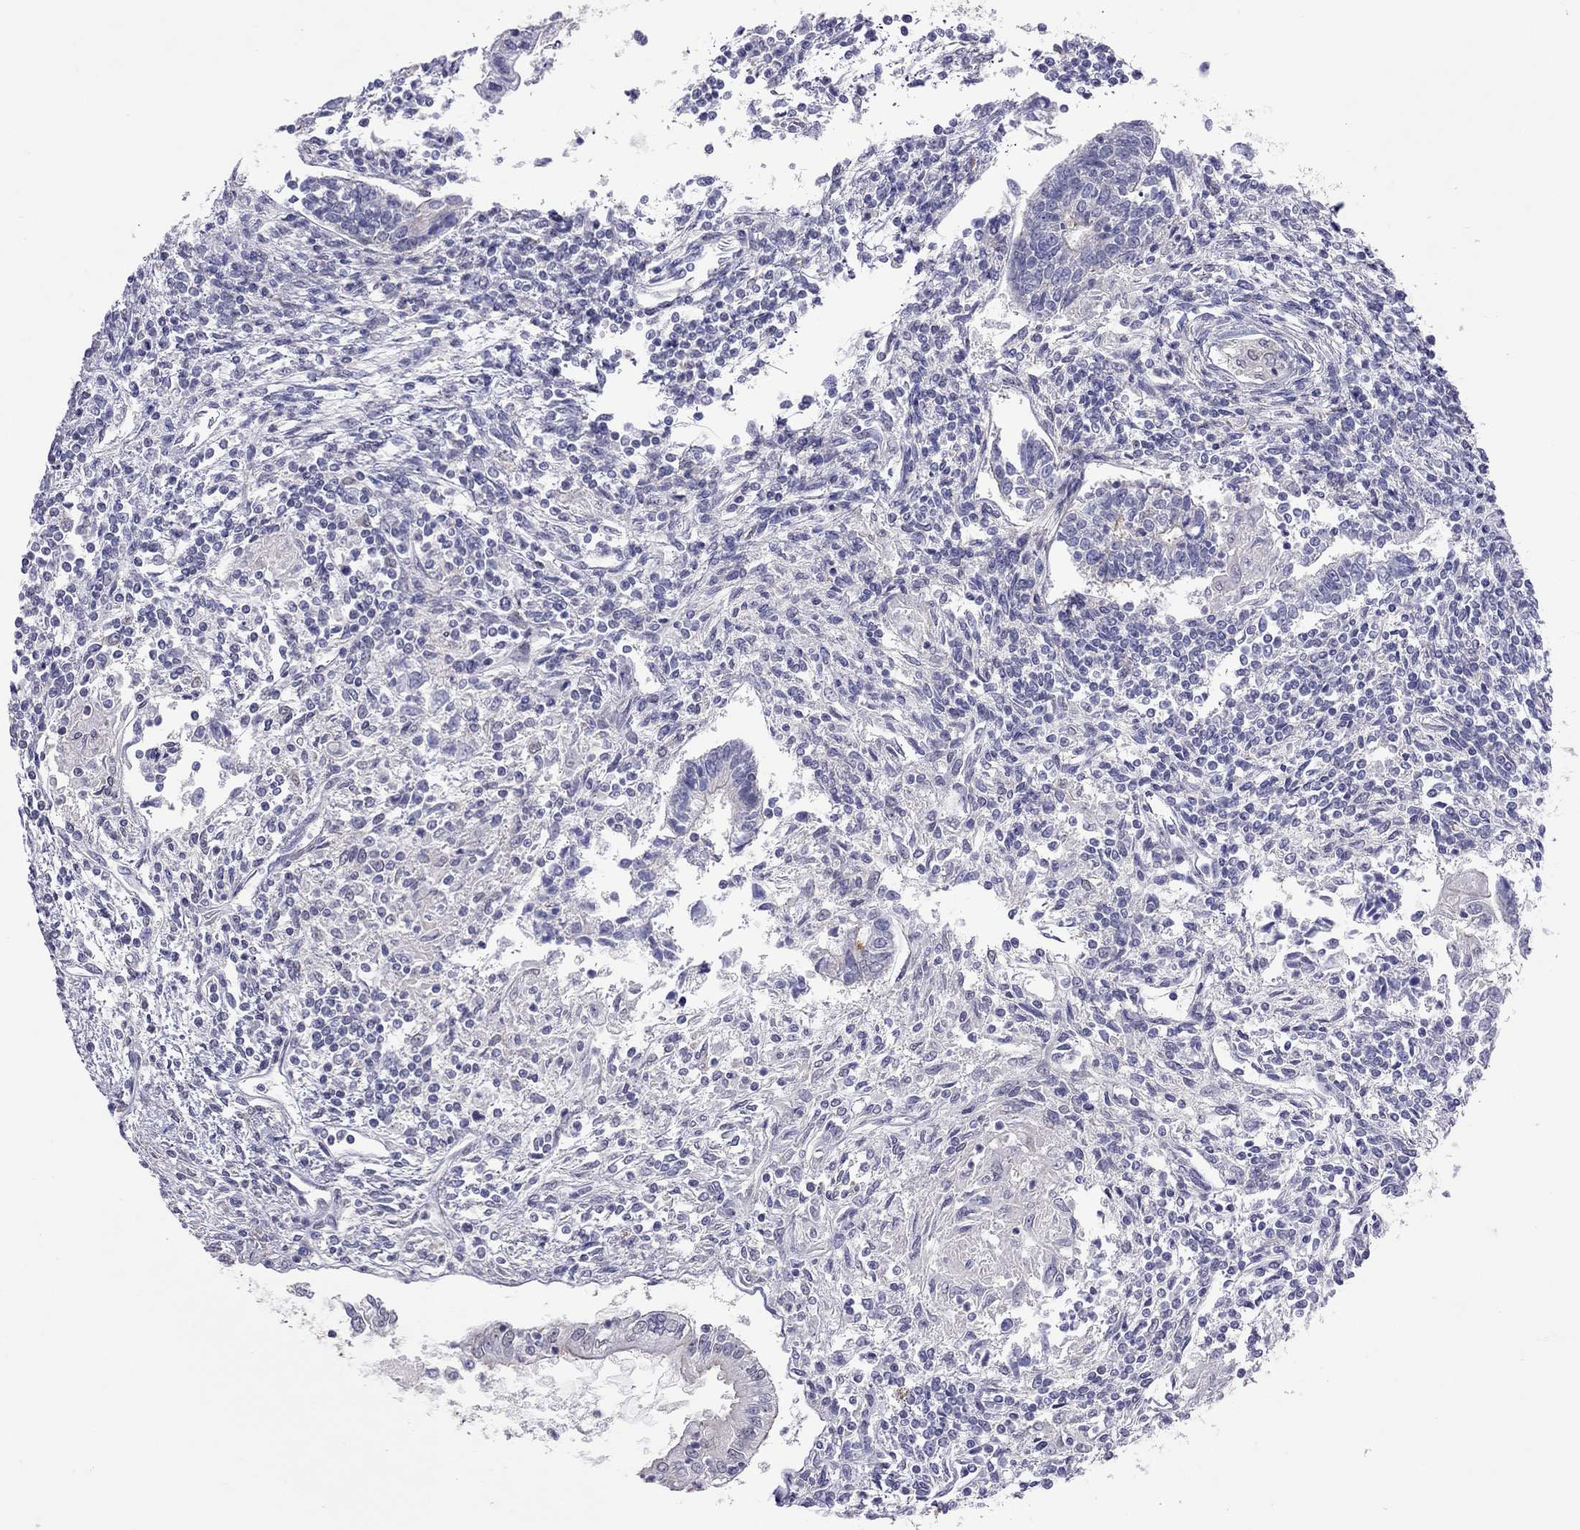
{"staining": {"intensity": "negative", "quantity": "none", "location": "none"}, "tissue": "testis cancer", "cell_type": "Tumor cells", "image_type": "cancer", "snomed": [{"axis": "morphology", "description": "Carcinoma, Embryonal, NOS"}, {"axis": "topography", "description": "Testis"}], "caption": "Immunohistochemical staining of embryonal carcinoma (testis) demonstrates no significant expression in tumor cells.", "gene": "SYTL2", "patient": {"sex": "male", "age": 37}}